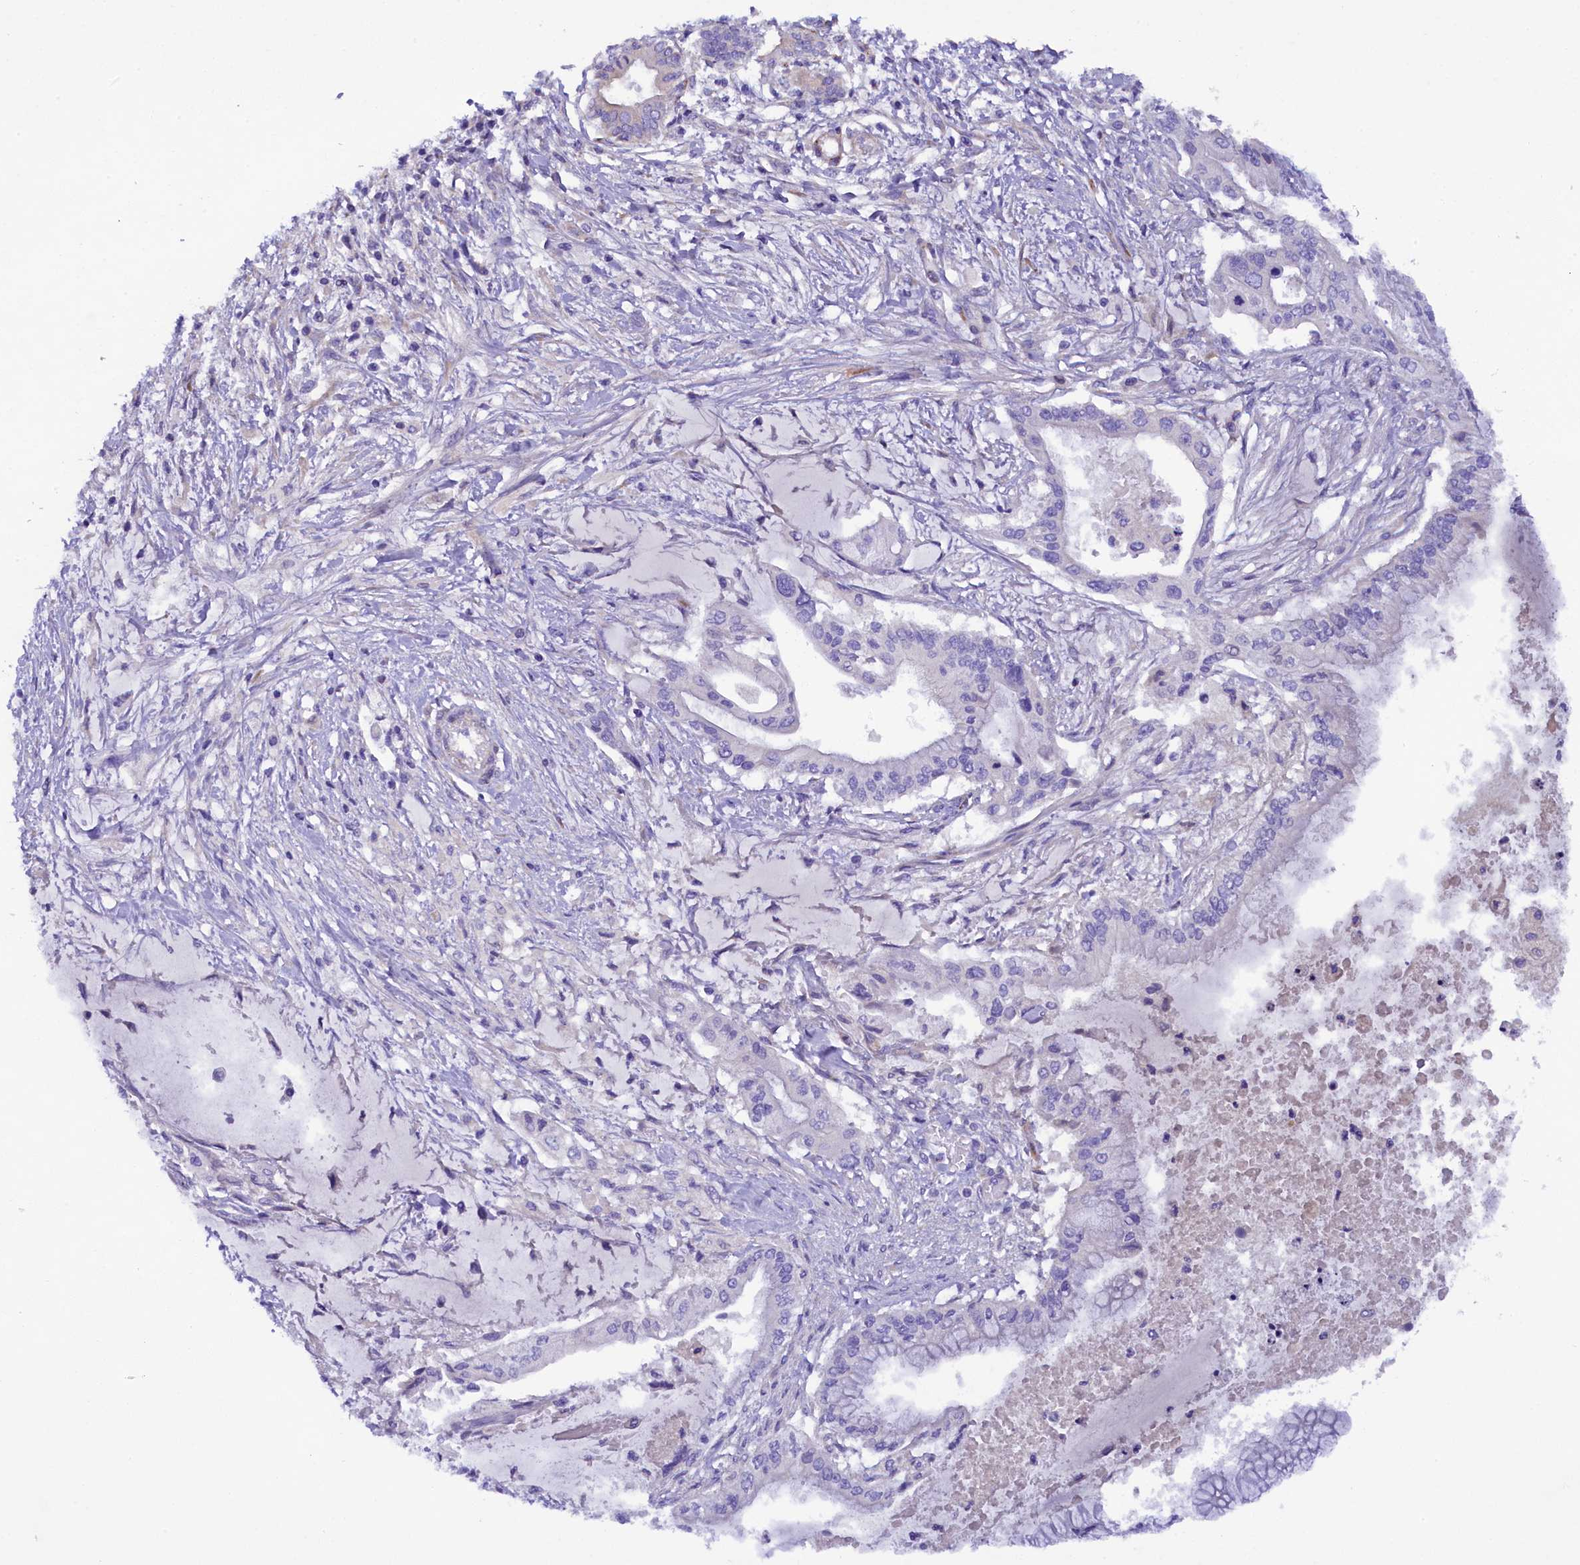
{"staining": {"intensity": "negative", "quantity": "none", "location": "none"}, "tissue": "pancreatic cancer", "cell_type": "Tumor cells", "image_type": "cancer", "snomed": [{"axis": "morphology", "description": "Adenocarcinoma, NOS"}, {"axis": "topography", "description": "Pancreas"}], "caption": "Immunohistochemical staining of pancreatic cancer (adenocarcinoma) demonstrates no significant expression in tumor cells.", "gene": "SOD3", "patient": {"sex": "male", "age": 46}}